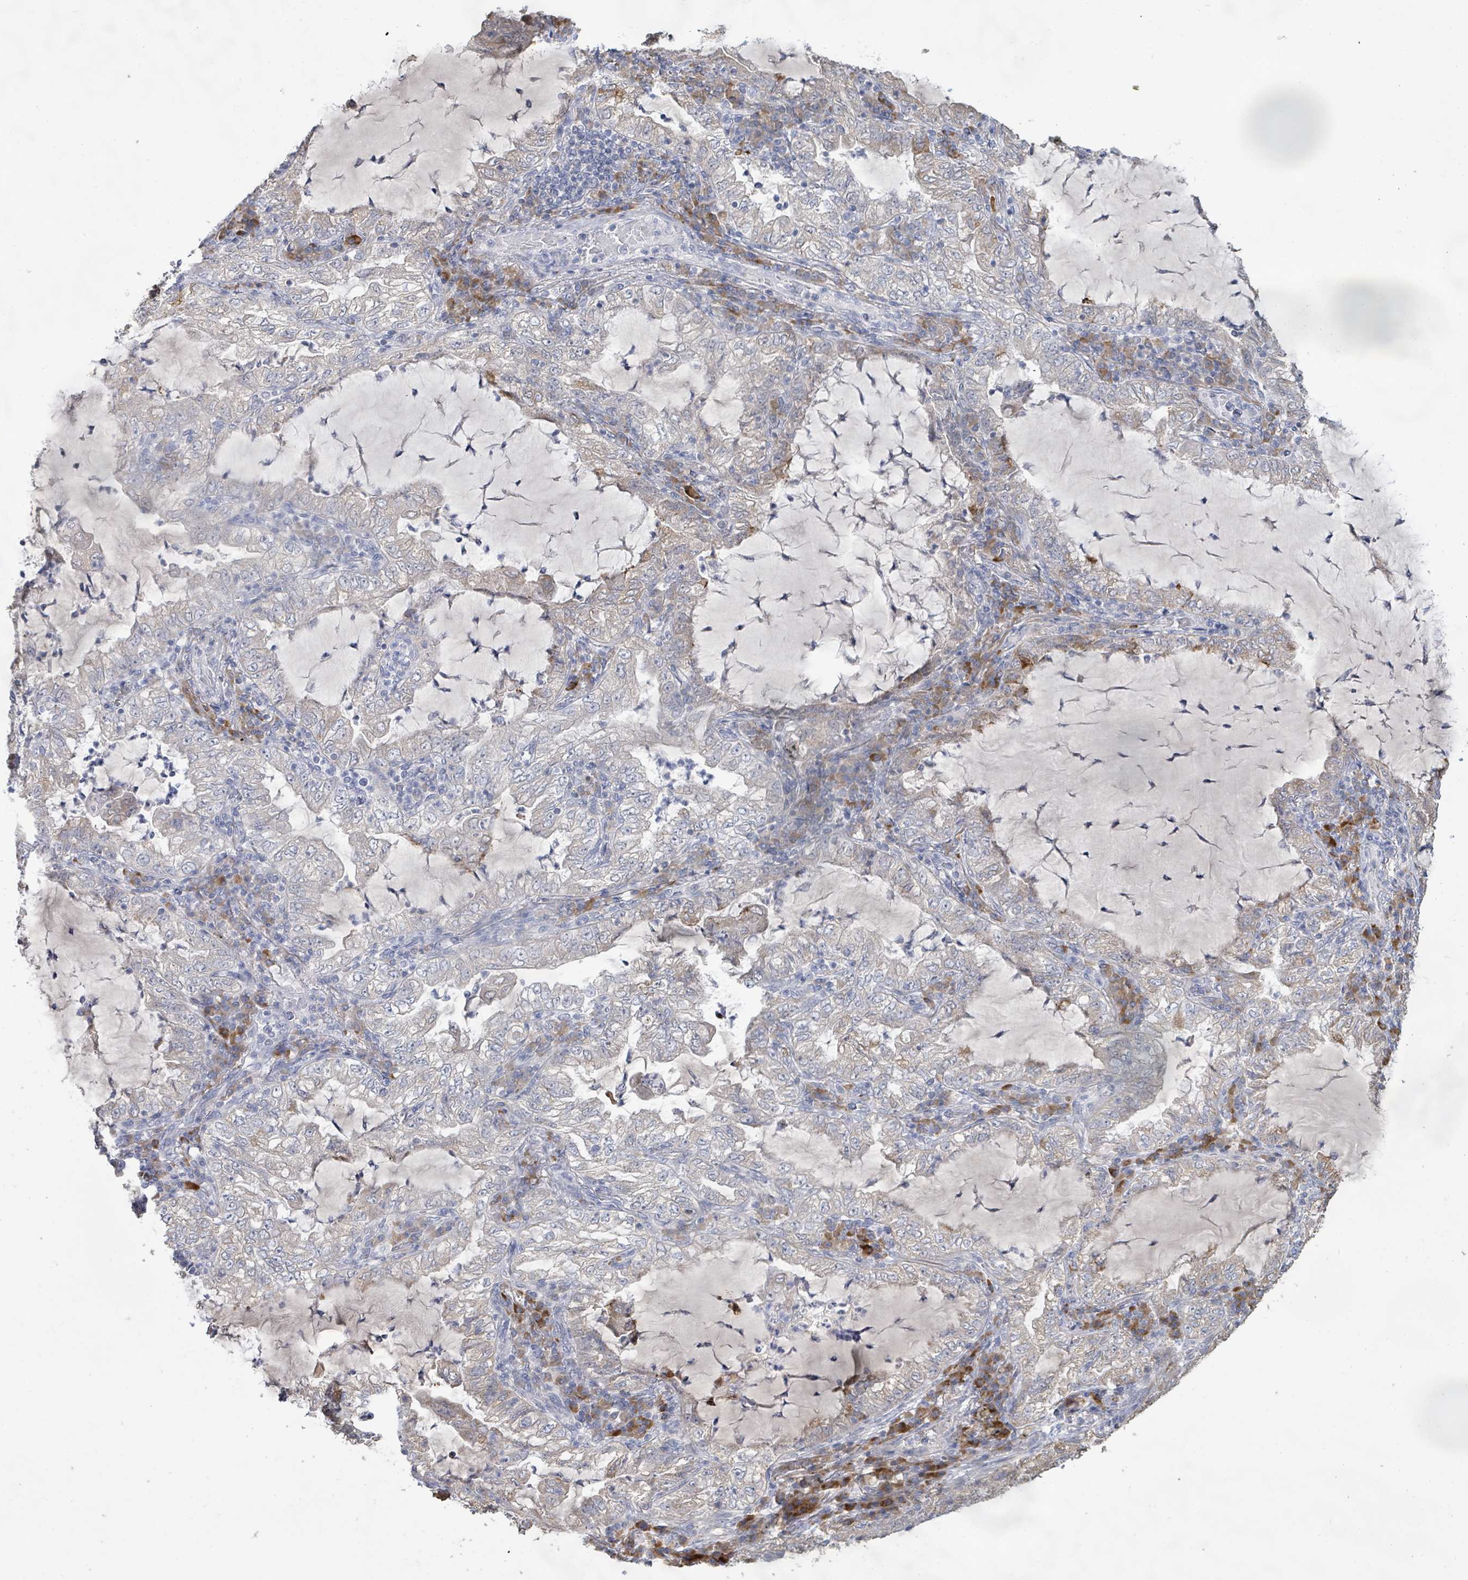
{"staining": {"intensity": "negative", "quantity": "none", "location": "none"}, "tissue": "lung cancer", "cell_type": "Tumor cells", "image_type": "cancer", "snomed": [{"axis": "morphology", "description": "Adenocarcinoma, NOS"}, {"axis": "topography", "description": "Lung"}], "caption": "An image of human lung cancer (adenocarcinoma) is negative for staining in tumor cells.", "gene": "KCNS2", "patient": {"sex": "female", "age": 73}}